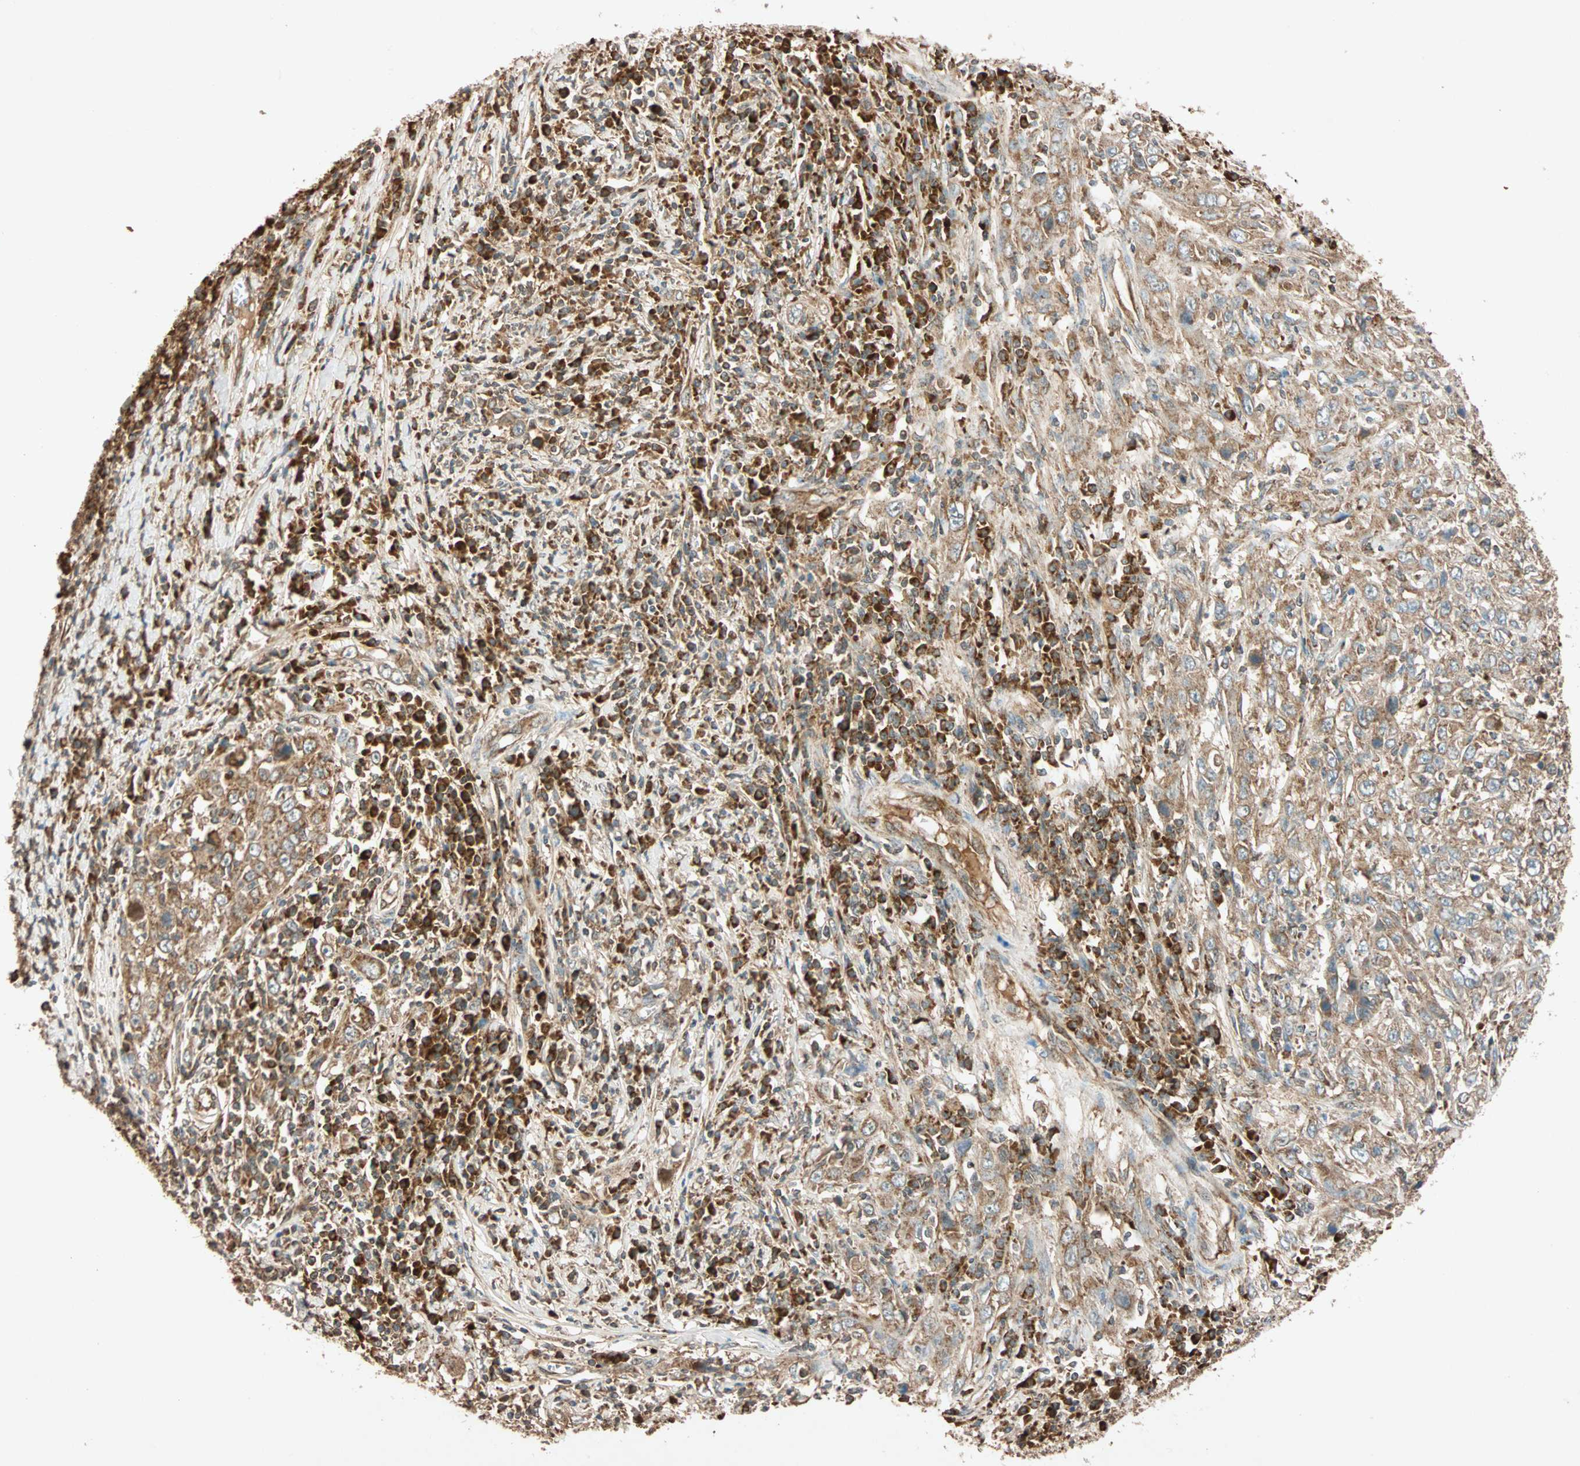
{"staining": {"intensity": "moderate", "quantity": ">75%", "location": "cytoplasmic/membranous"}, "tissue": "cervical cancer", "cell_type": "Tumor cells", "image_type": "cancer", "snomed": [{"axis": "morphology", "description": "Squamous cell carcinoma, NOS"}, {"axis": "morphology", "description": "Adenocarcinoma, NOS"}, {"axis": "topography", "description": "Cervix"}], "caption": "Immunohistochemistry (IHC) photomicrograph of human cervical adenocarcinoma stained for a protein (brown), which displays medium levels of moderate cytoplasmic/membranous staining in approximately >75% of tumor cells.", "gene": "MAPK1", "patient": {"sex": "female", "age": 52}}